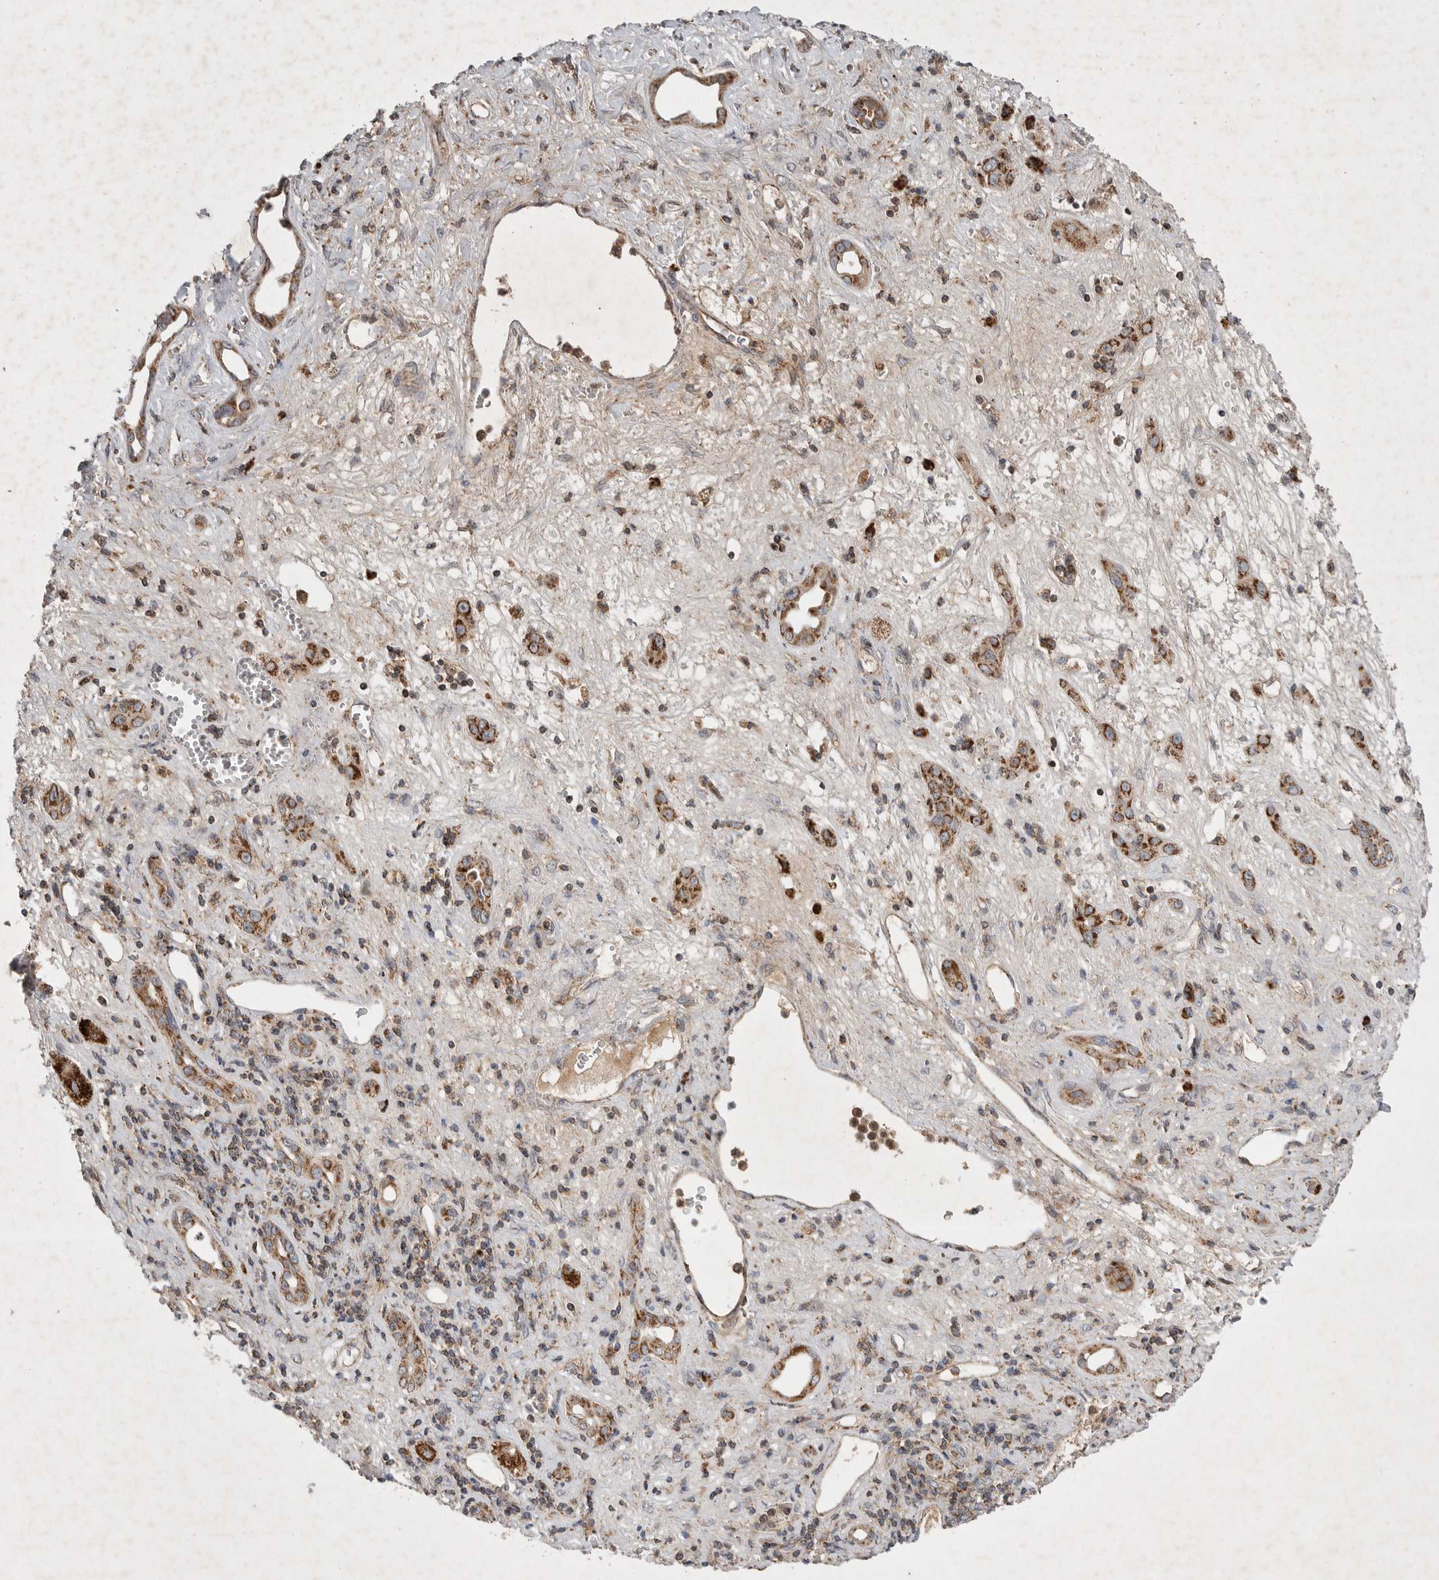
{"staining": {"intensity": "strong", "quantity": ">75%", "location": "cytoplasmic/membranous"}, "tissue": "liver cancer", "cell_type": "Tumor cells", "image_type": "cancer", "snomed": [{"axis": "morphology", "description": "Carcinoma, Hepatocellular, NOS"}, {"axis": "topography", "description": "Liver"}], "caption": "Brown immunohistochemical staining in human hepatocellular carcinoma (liver) shows strong cytoplasmic/membranous staining in approximately >75% of tumor cells.", "gene": "KIF21B", "patient": {"sex": "female", "age": 73}}